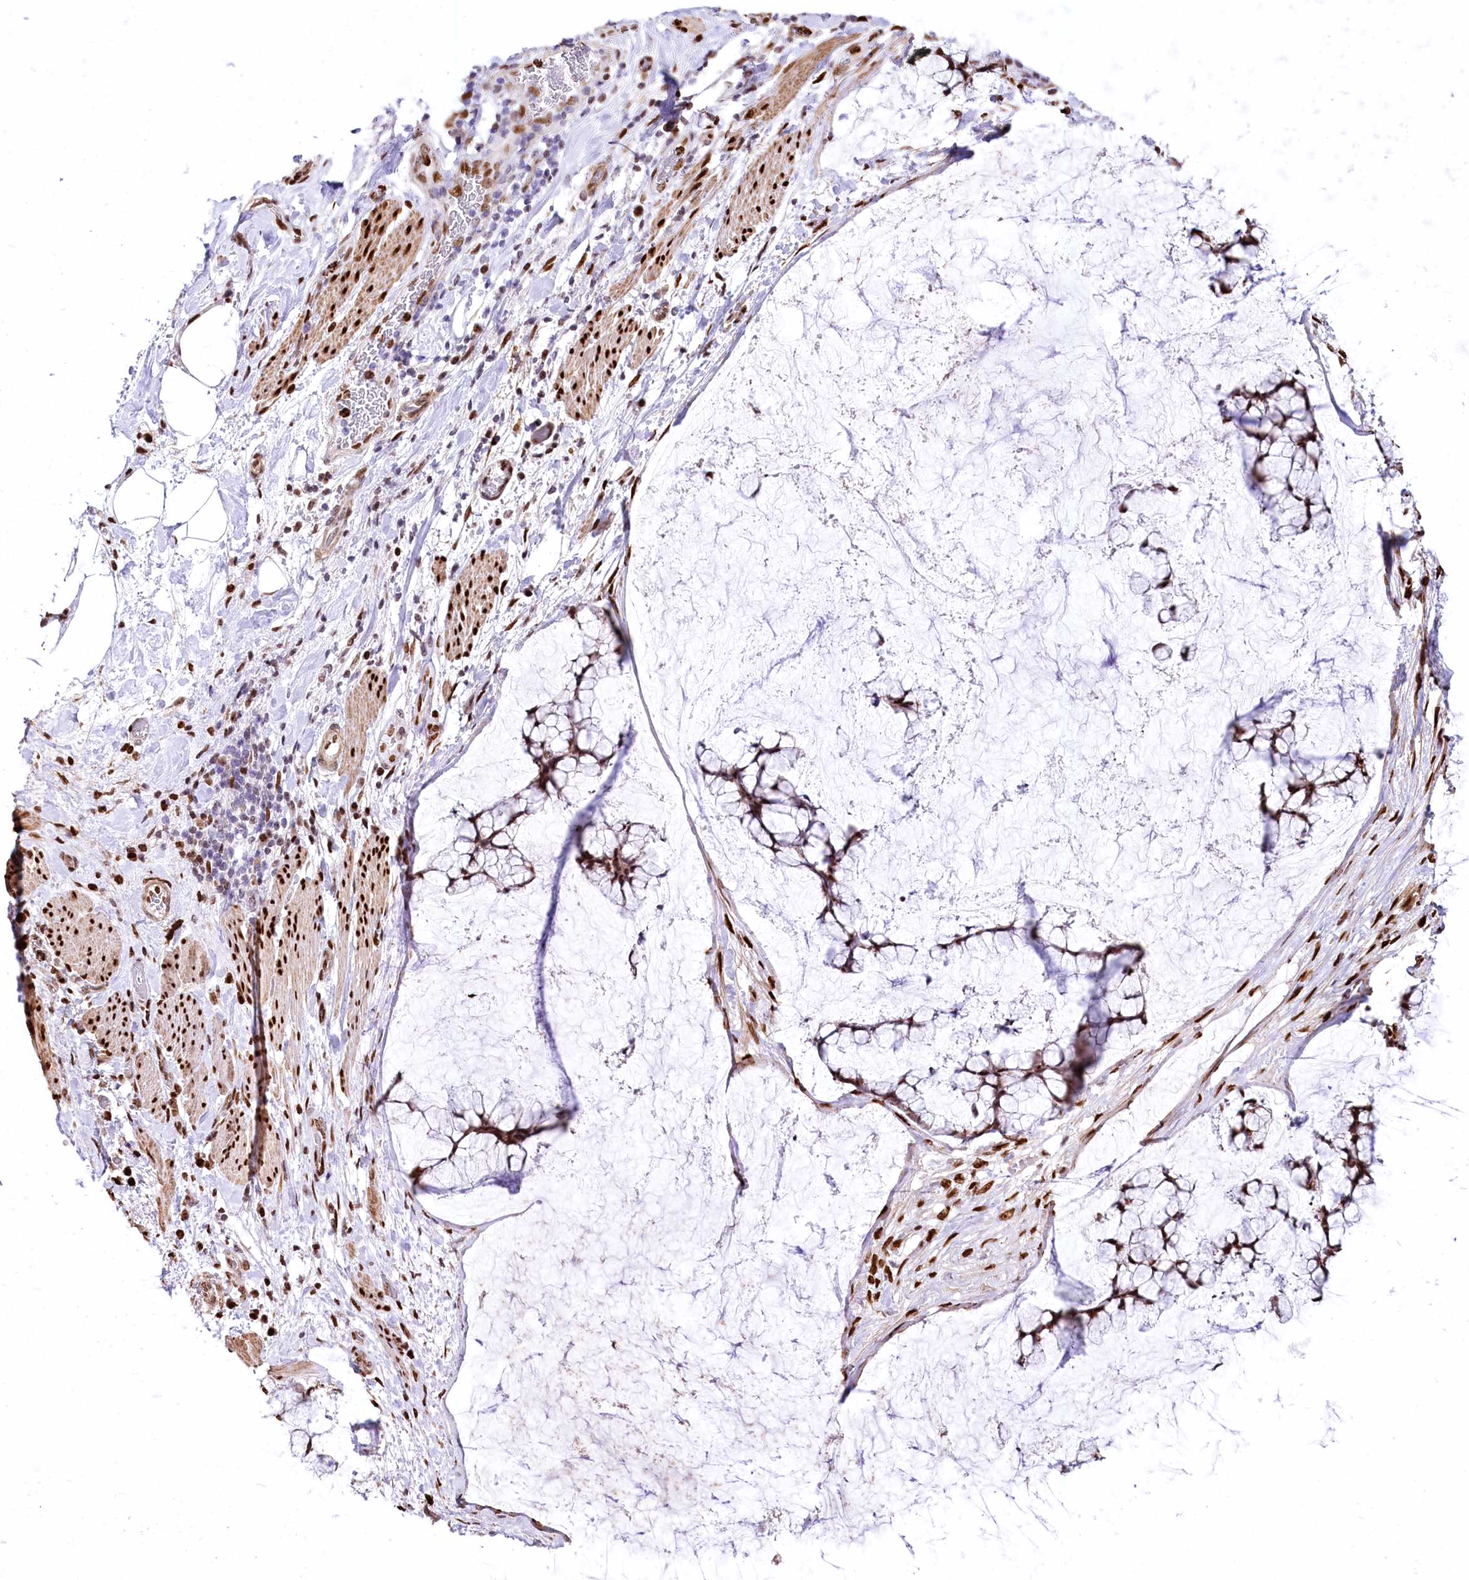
{"staining": {"intensity": "moderate", "quantity": ">75%", "location": "nuclear"}, "tissue": "ovarian cancer", "cell_type": "Tumor cells", "image_type": "cancer", "snomed": [{"axis": "morphology", "description": "Cystadenocarcinoma, mucinous, NOS"}, {"axis": "topography", "description": "Ovary"}], "caption": "Ovarian cancer stained for a protein displays moderate nuclear positivity in tumor cells.", "gene": "PTMS", "patient": {"sex": "female", "age": 42}}